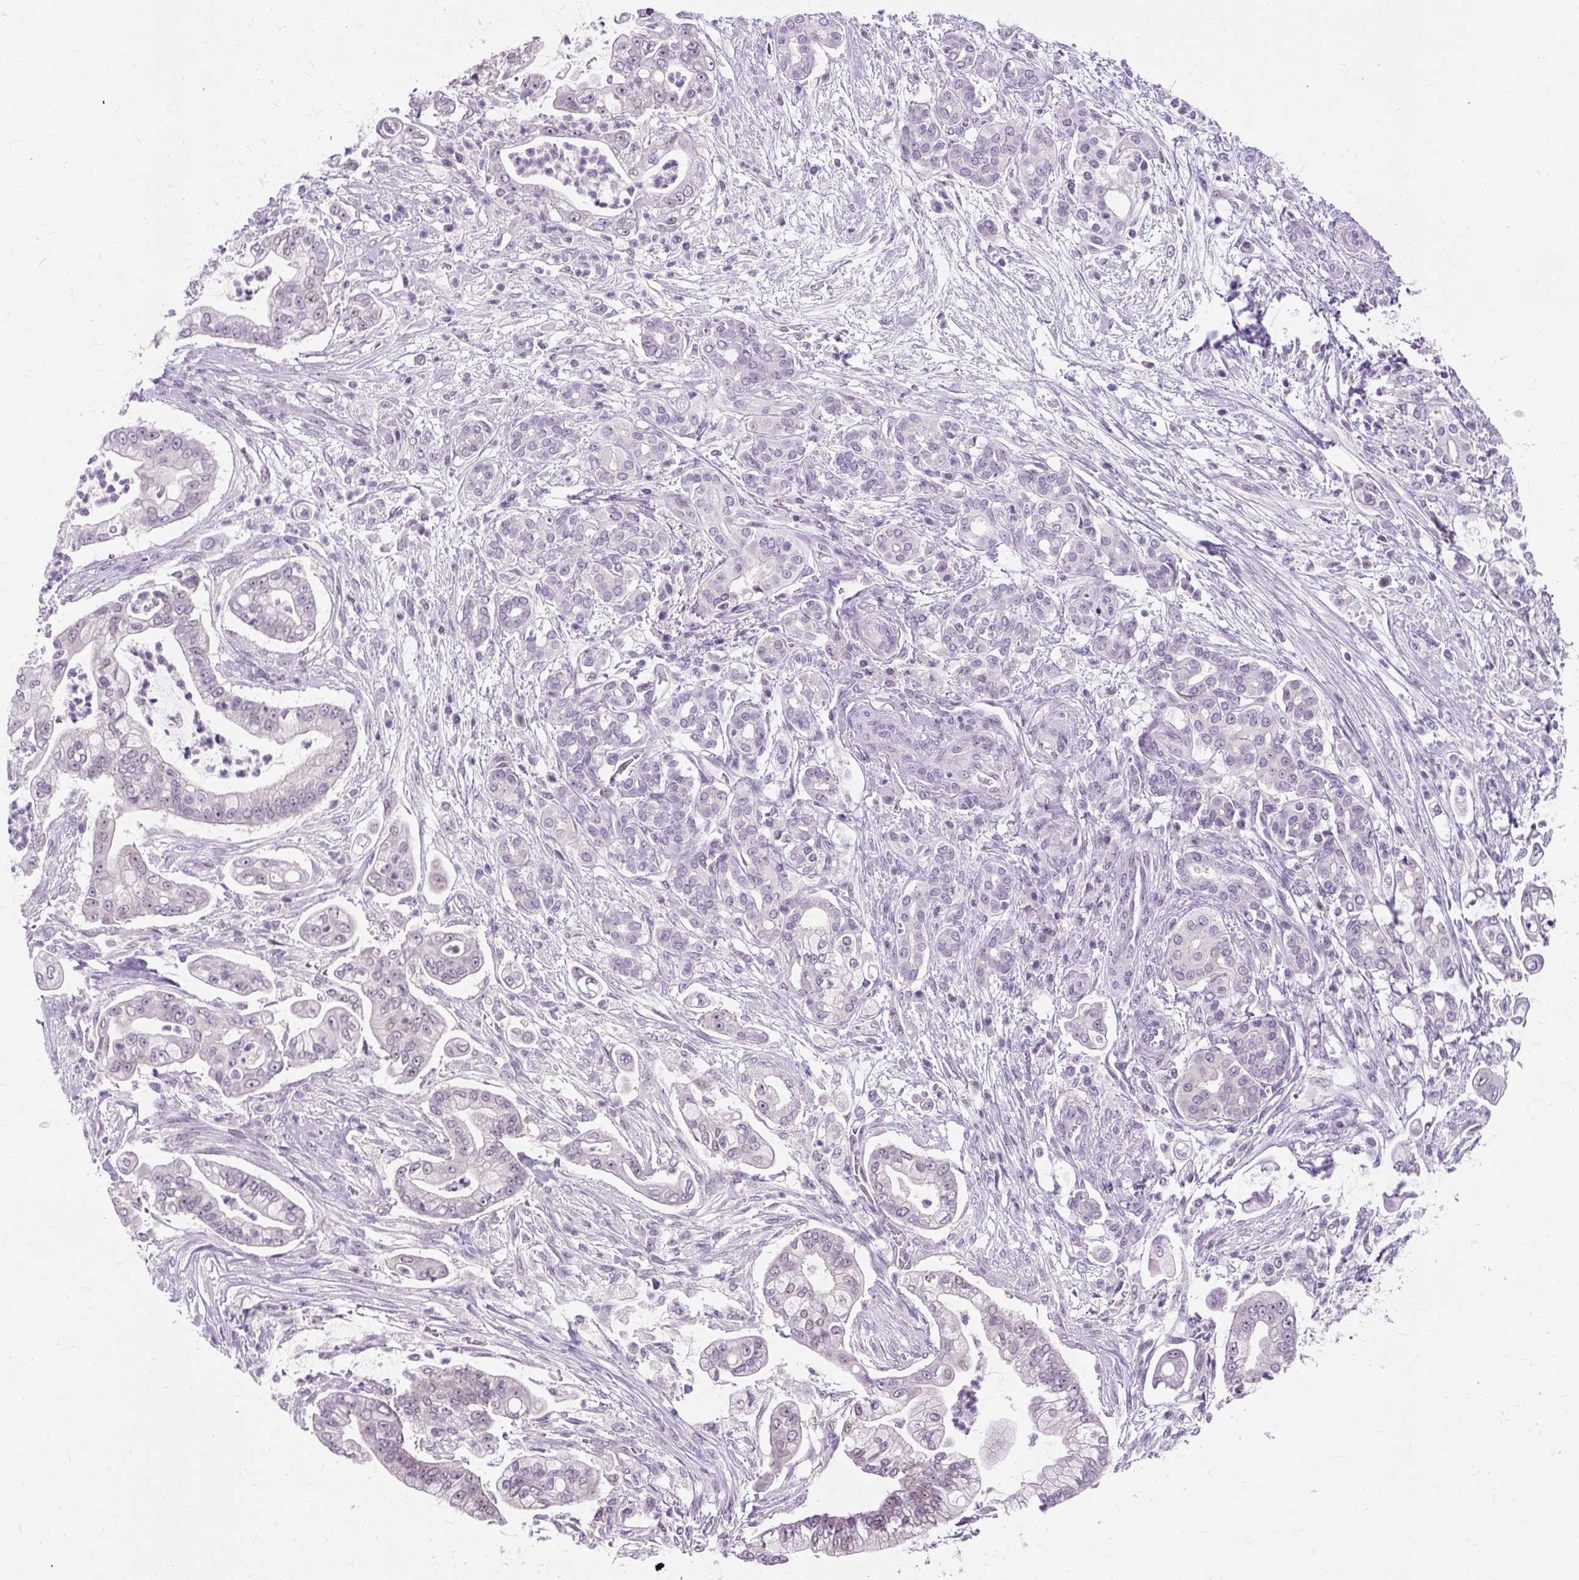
{"staining": {"intensity": "negative", "quantity": "none", "location": "none"}, "tissue": "pancreatic cancer", "cell_type": "Tumor cells", "image_type": "cancer", "snomed": [{"axis": "morphology", "description": "Adenocarcinoma, NOS"}, {"axis": "topography", "description": "Pancreas"}], "caption": "Pancreatic cancer (adenocarcinoma) was stained to show a protein in brown. There is no significant staining in tumor cells.", "gene": "RYBP", "patient": {"sex": "female", "age": 69}}